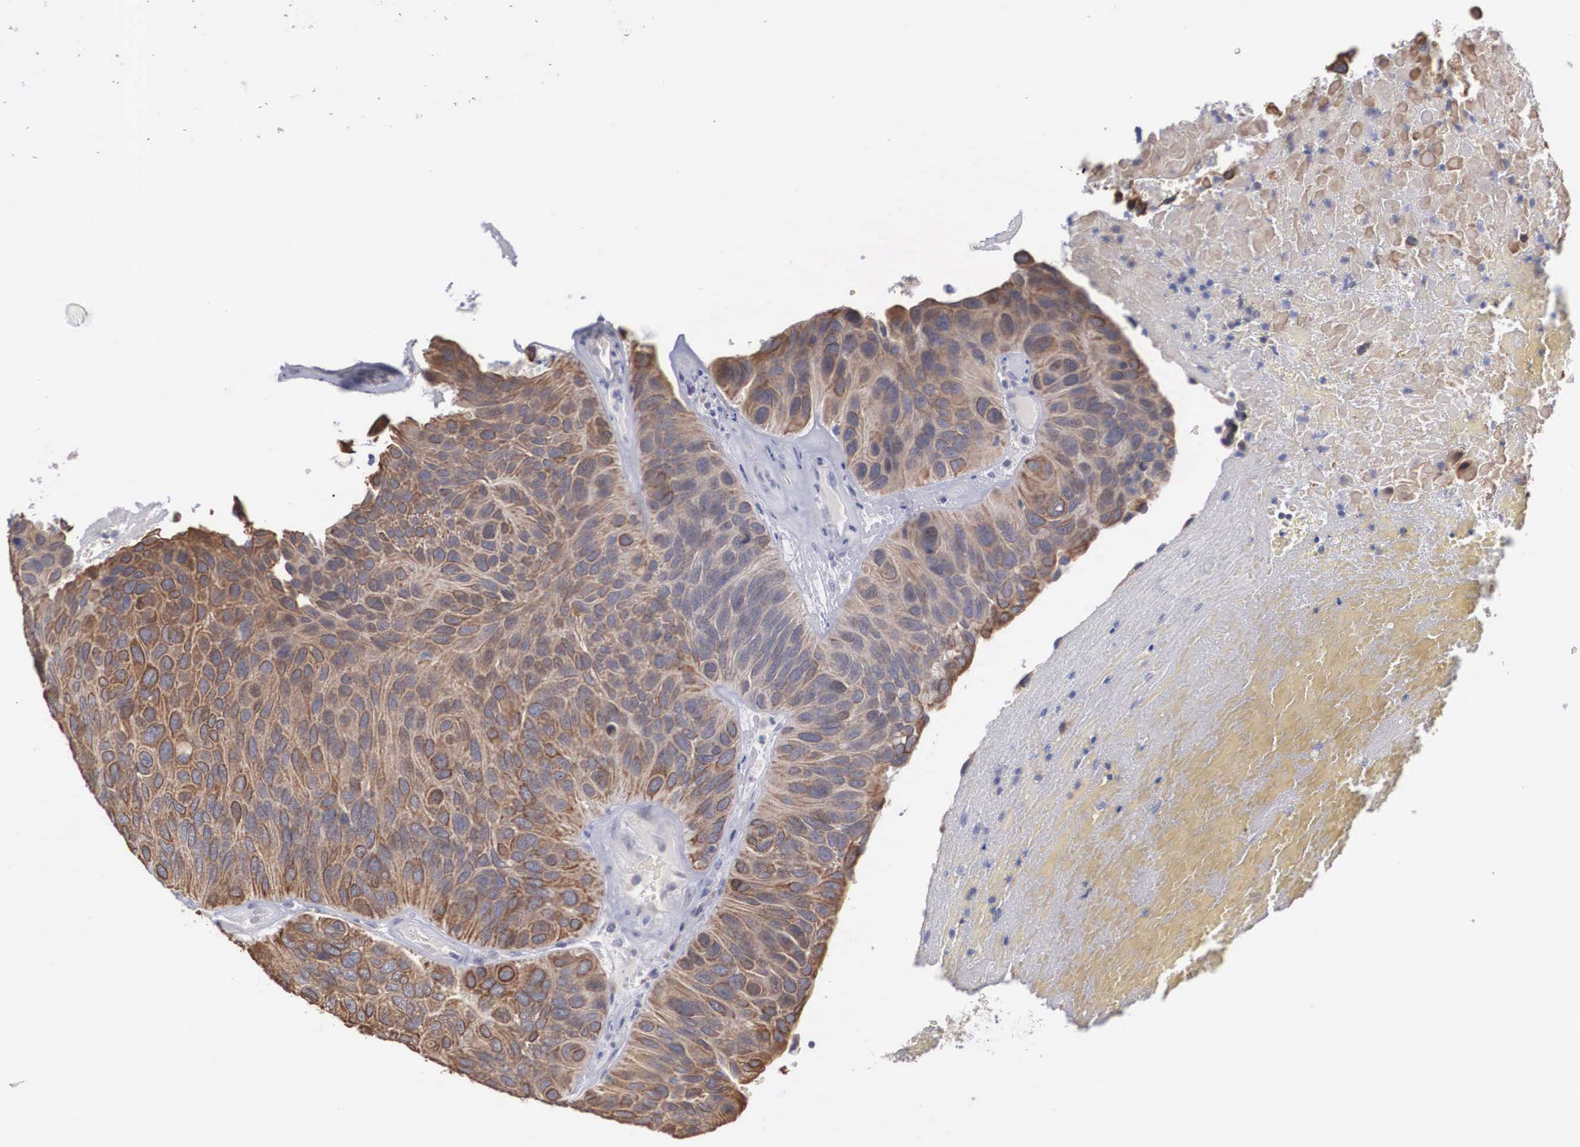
{"staining": {"intensity": "weak", "quantity": "25%-75%", "location": "cytoplasmic/membranous"}, "tissue": "urothelial cancer", "cell_type": "Tumor cells", "image_type": "cancer", "snomed": [{"axis": "morphology", "description": "Urothelial carcinoma, High grade"}, {"axis": "topography", "description": "Urinary bladder"}], "caption": "Protein staining demonstrates weak cytoplasmic/membranous positivity in about 25%-75% of tumor cells in high-grade urothelial carcinoma.", "gene": "WDR89", "patient": {"sex": "male", "age": 66}}